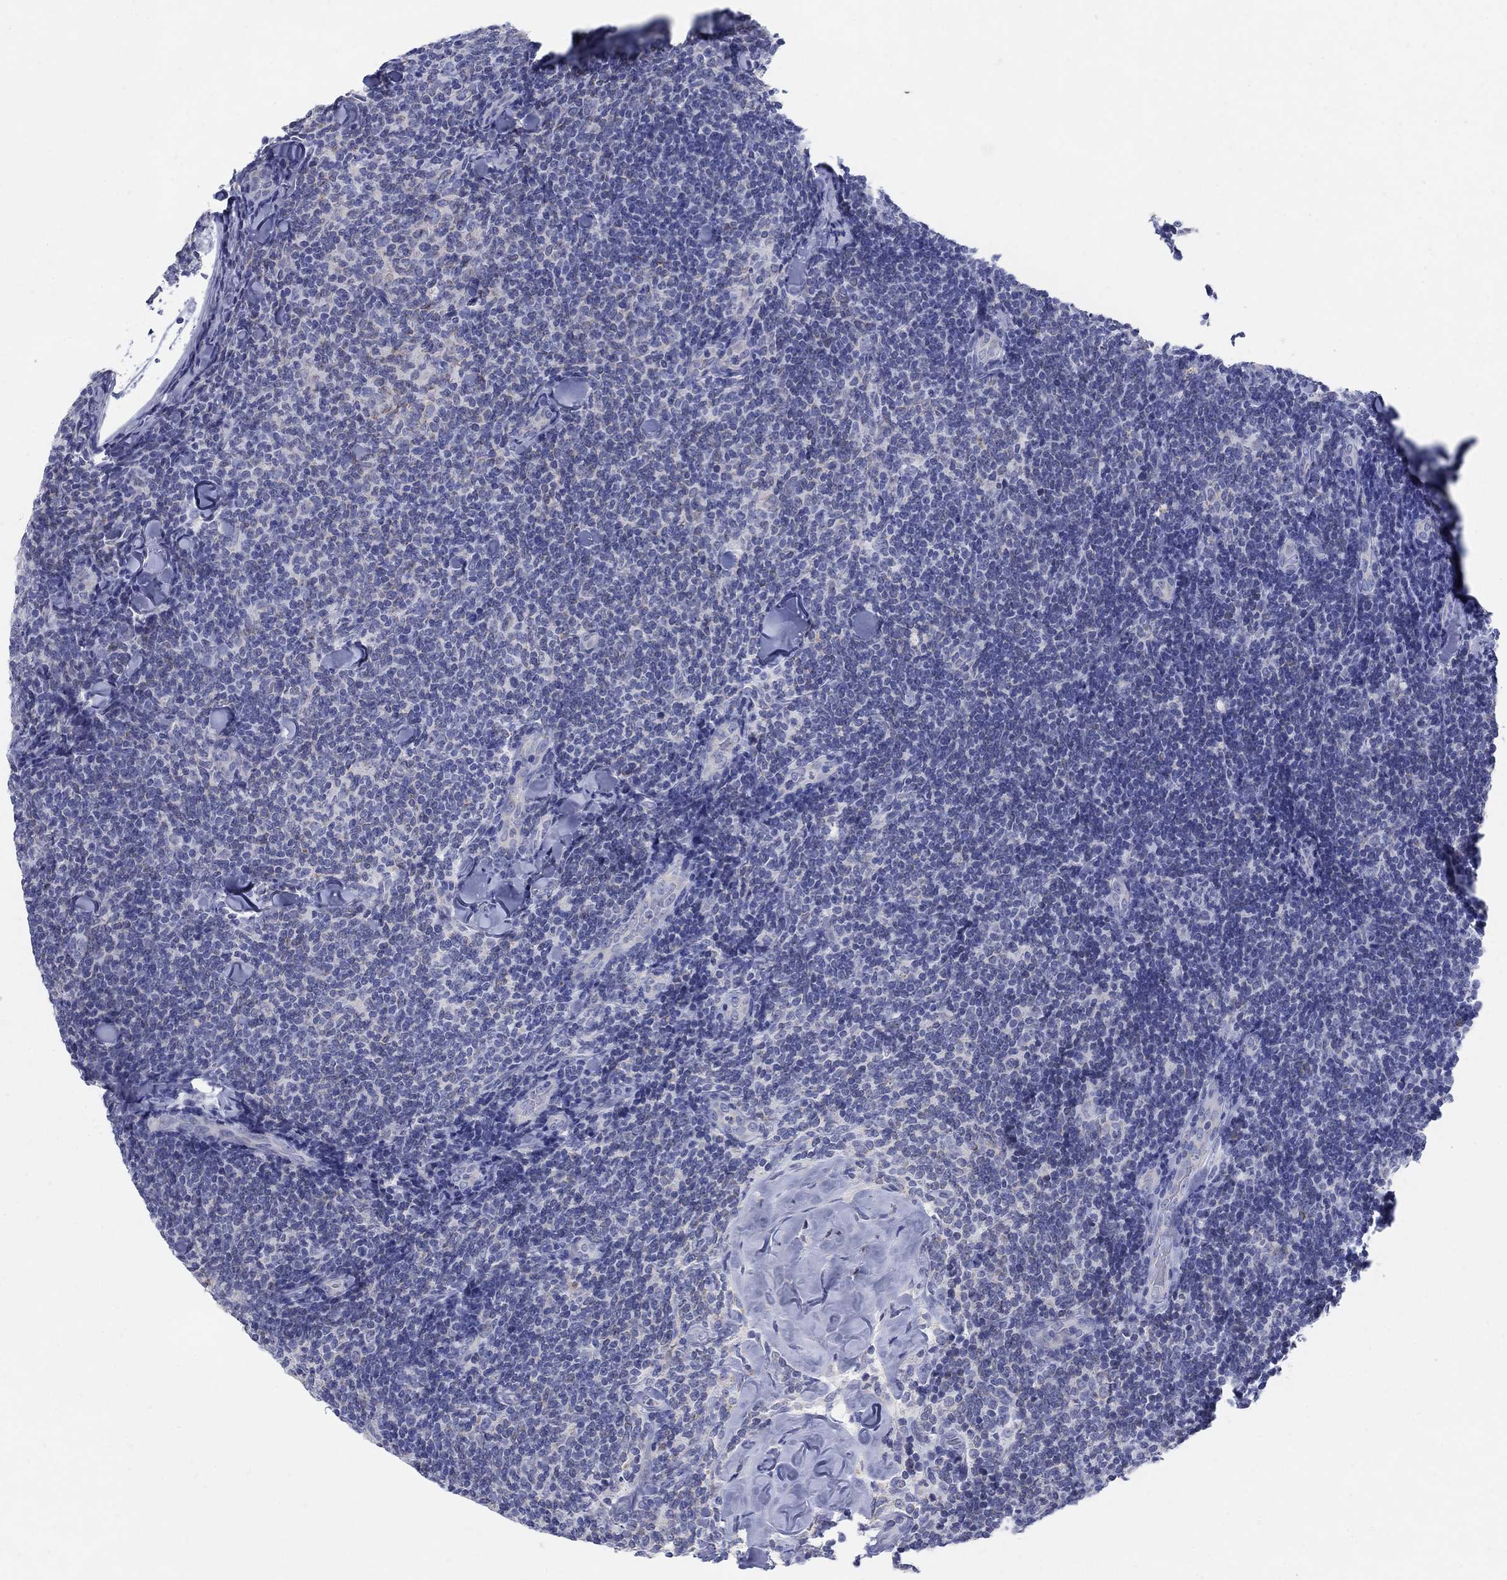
{"staining": {"intensity": "negative", "quantity": "none", "location": "none"}, "tissue": "lymphoma", "cell_type": "Tumor cells", "image_type": "cancer", "snomed": [{"axis": "morphology", "description": "Malignant lymphoma, non-Hodgkin's type, Low grade"}, {"axis": "topography", "description": "Lymph node"}], "caption": "Human lymphoma stained for a protein using immunohistochemistry (IHC) demonstrates no staining in tumor cells.", "gene": "SCCPDH", "patient": {"sex": "female", "age": 56}}